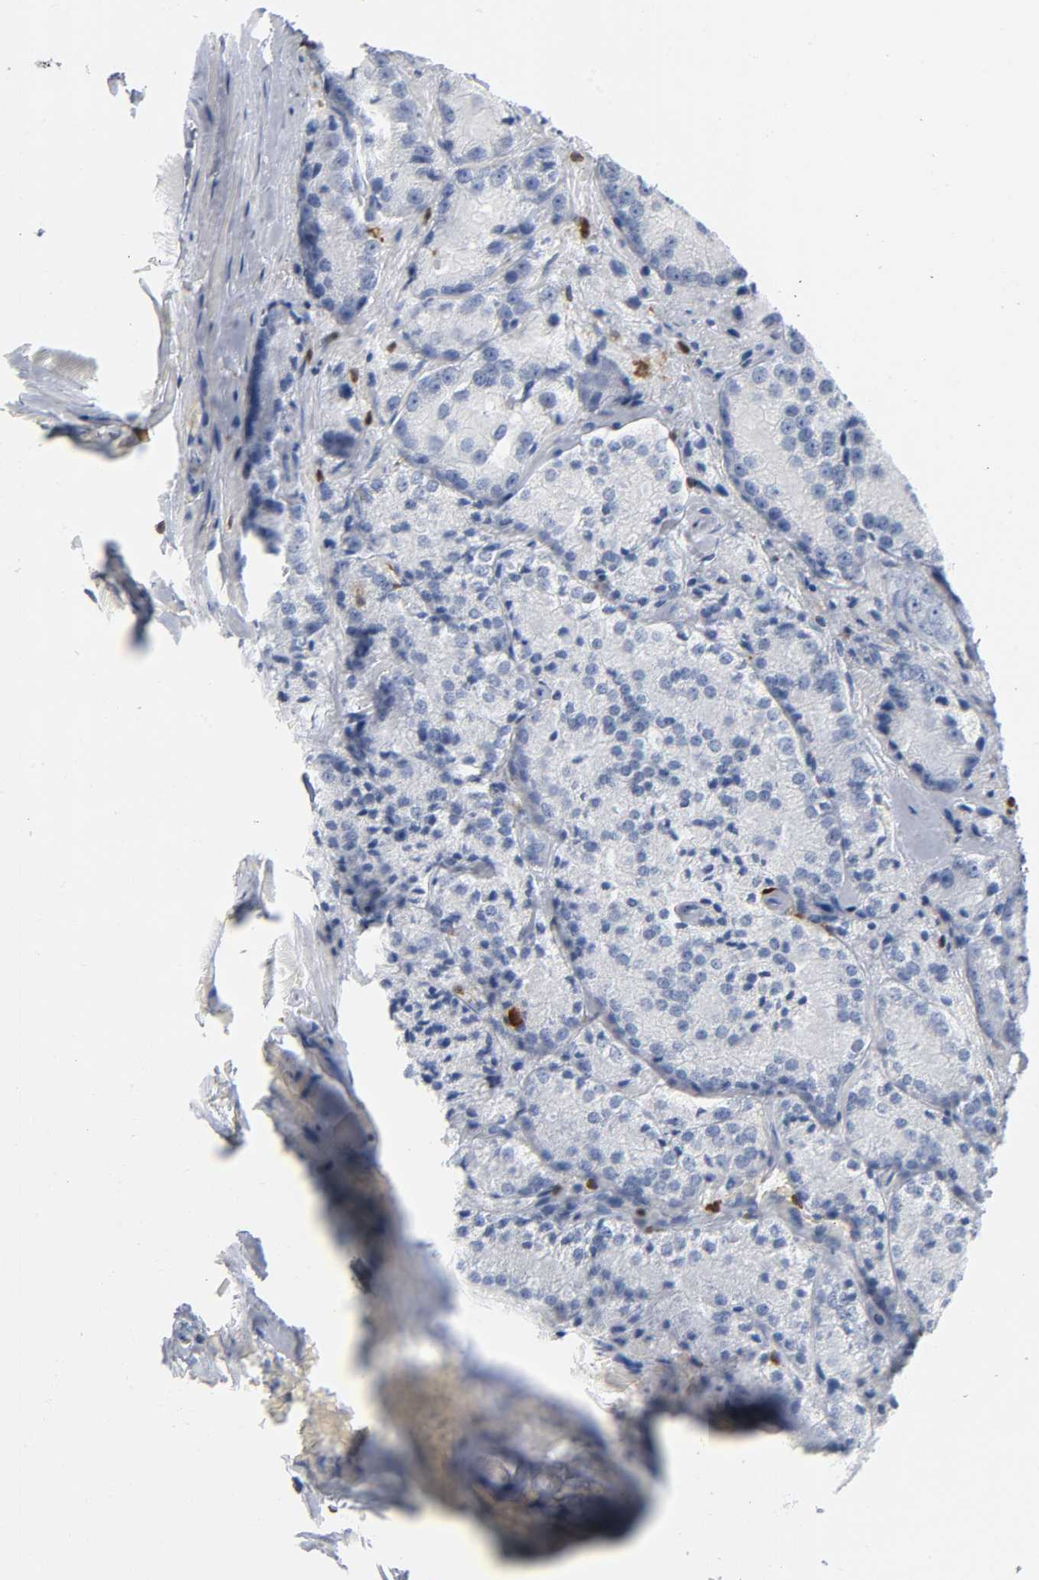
{"staining": {"intensity": "negative", "quantity": "none", "location": "none"}, "tissue": "prostate cancer", "cell_type": "Tumor cells", "image_type": "cancer", "snomed": [{"axis": "morphology", "description": "Adenocarcinoma, Low grade"}, {"axis": "topography", "description": "Prostate"}], "caption": "High power microscopy micrograph of an IHC image of adenocarcinoma (low-grade) (prostate), revealing no significant positivity in tumor cells.", "gene": "DOK2", "patient": {"sex": "male", "age": 64}}